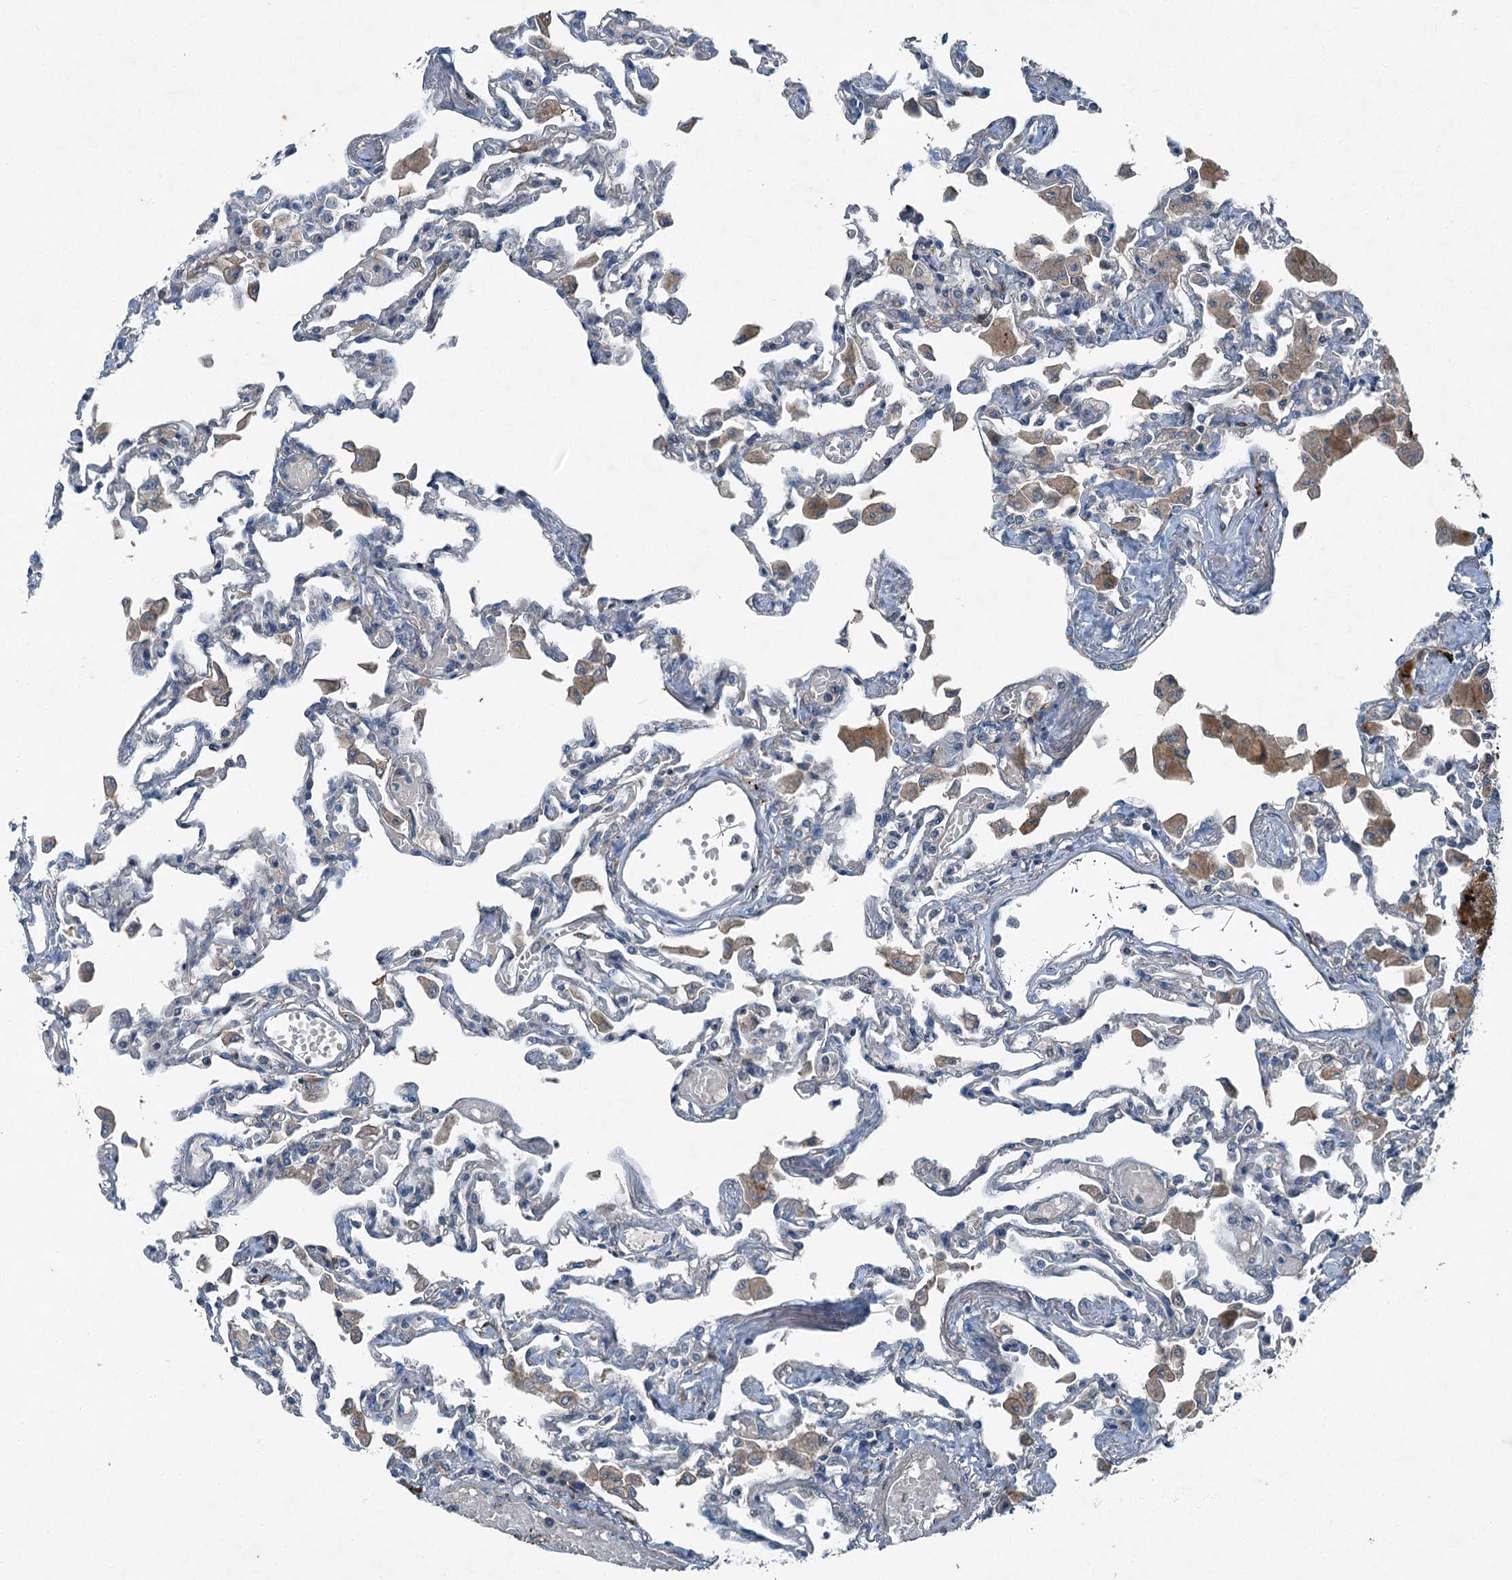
{"staining": {"intensity": "negative", "quantity": "none", "location": "none"}, "tissue": "lung", "cell_type": "Alveolar cells", "image_type": "normal", "snomed": [{"axis": "morphology", "description": "Normal tissue, NOS"}, {"axis": "topography", "description": "Bronchus"}, {"axis": "topography", "description": "Lung"}], "caption": "Normal lung was stained to show a protein in brown. There is no significant expression in alveolar cells. (Brightfield microscopy of DAB immunohistochemistry at high magnification).", "gene": "AXL", "patient": {"sex": "female", "age": 49}}